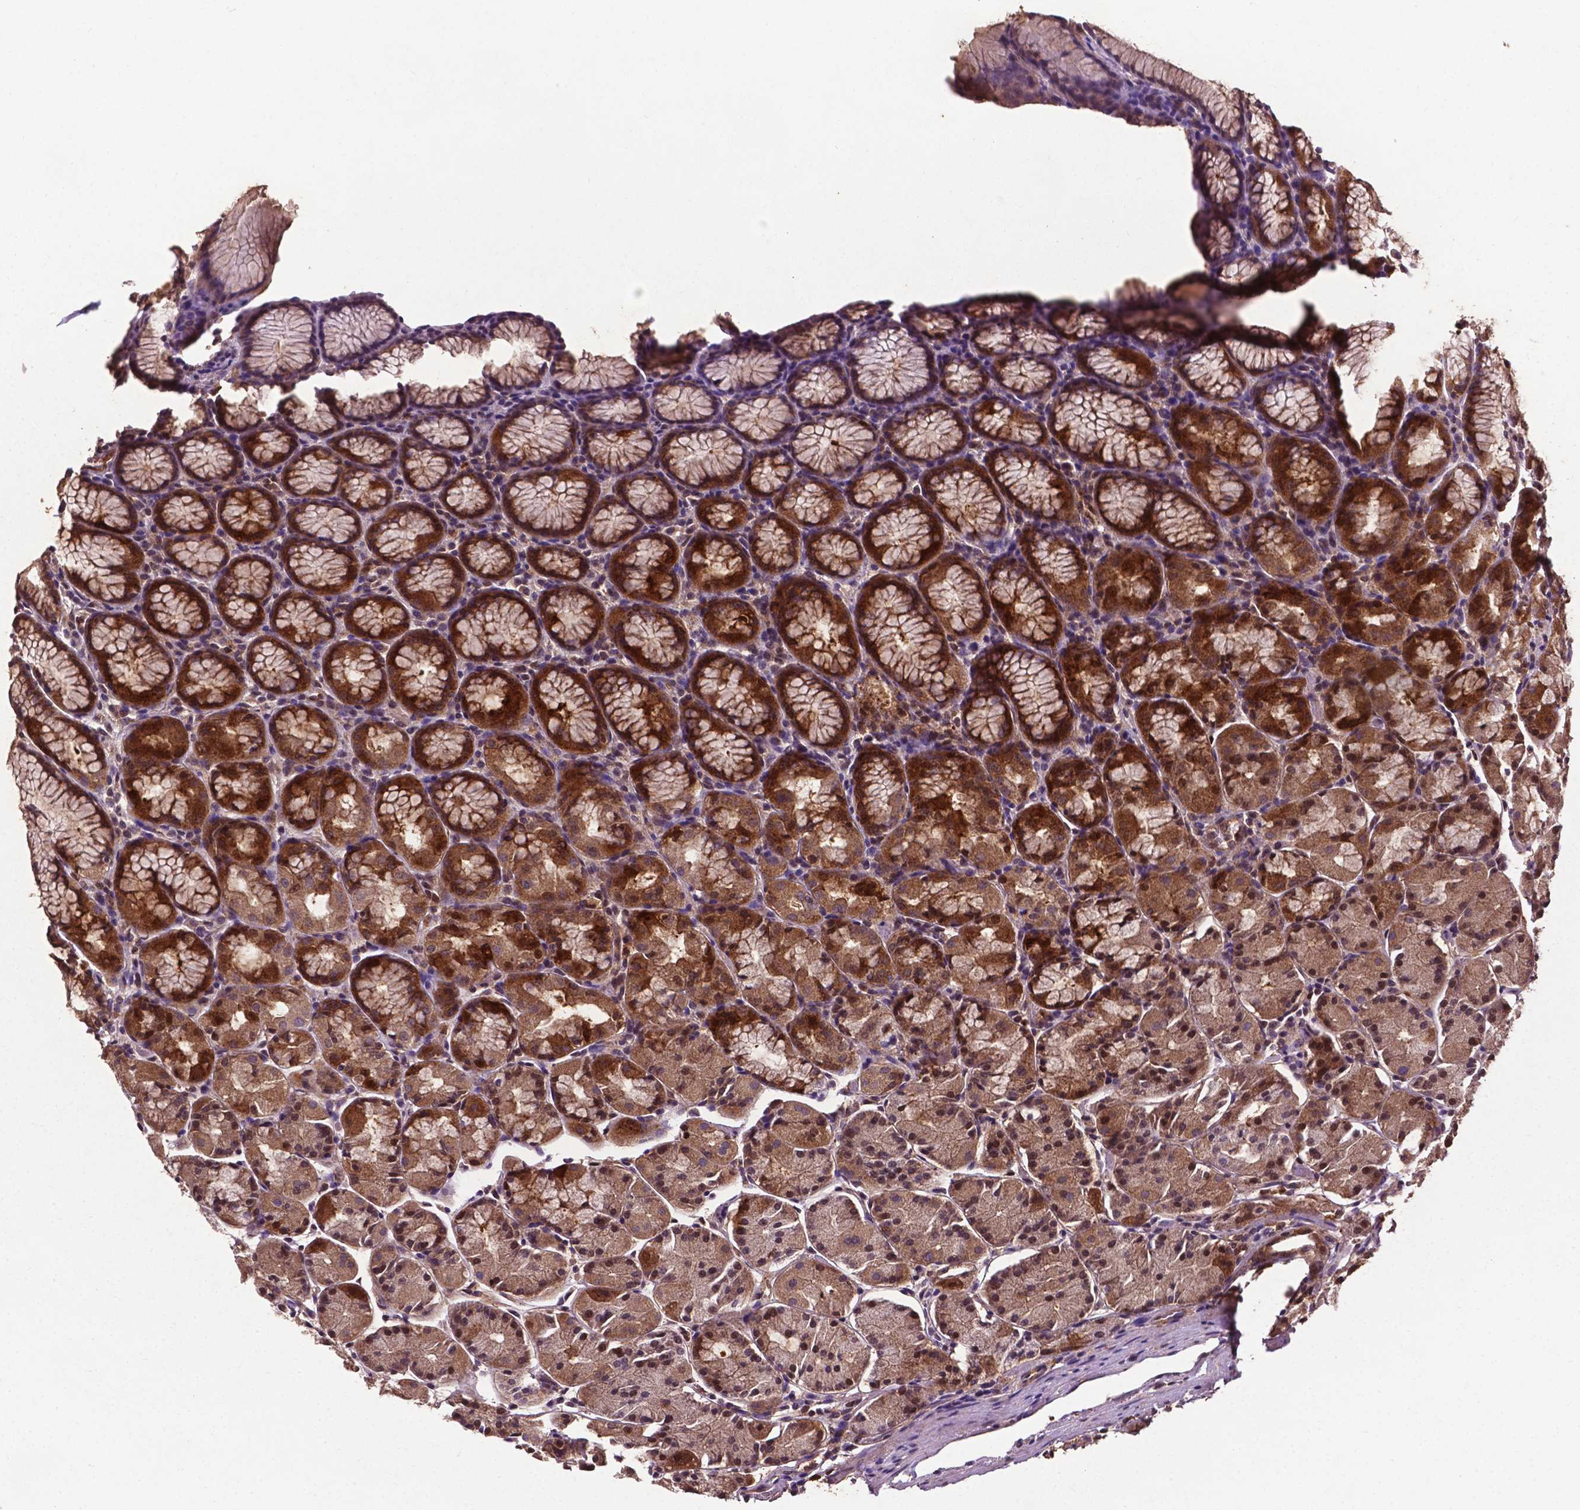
{"staining": {"intensity": "strong", "quantity": "25%-75%", "location": "cytoplasmic/membranous"}, "tissue": "stomach", "cell_type": "Glandular cells", "image_type": "normal", "snomed": [{"axis": "morphology", "description": "Normal tissue, NOS"}, {"axis": "topography", "description": "Stomach, upper"}], "caption": "Glandular cells reveal high levels of strong cytoplasmic/membranous expression in approximately 25%-75% of cells in benign stomach.", "gene": "SMAD3", "patient": {"sex": "male", "age": 47}}